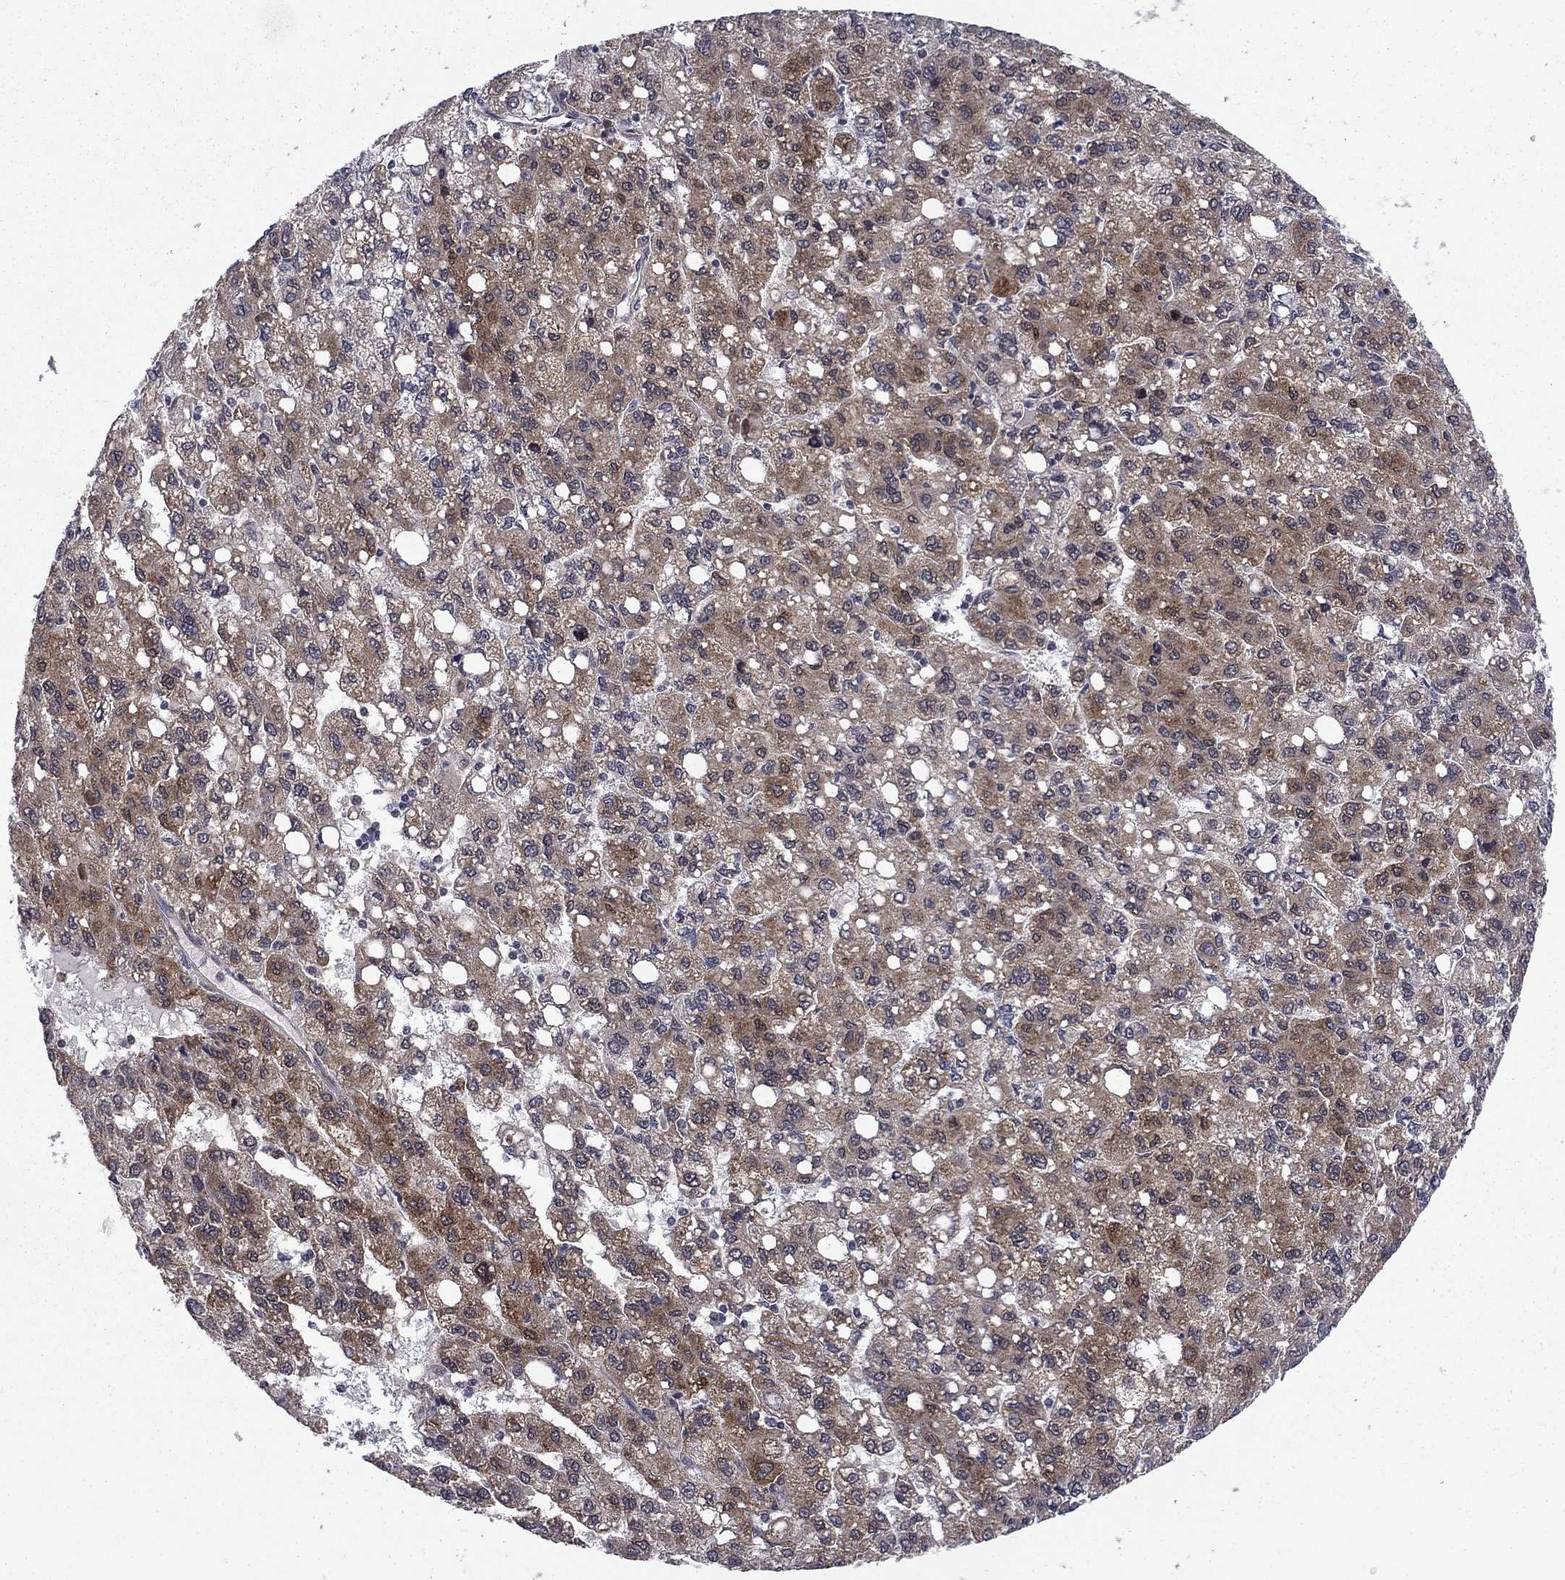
{"staining": {"intensity": "moderate", "quantity": ">75%", "location": "cytoplasmic/membranous"}, "tissue": "liver cancer", "cell_type": "Tumor cells", "image_type": "cancer", "snomed": [{"axis": "morphology", "description": "Carcinoma, Hepatocellular, NOS"}, {"axis": "topography", "description": "Liver"}], "caption": "Liver hepatocellular carcinoma stained with IHC shows moderate cytoplasmic/membranous staining in approximately >75% of tumor cells.", "gene": "DNAJA1", "patient": {"sex": "female", "age": 82}}